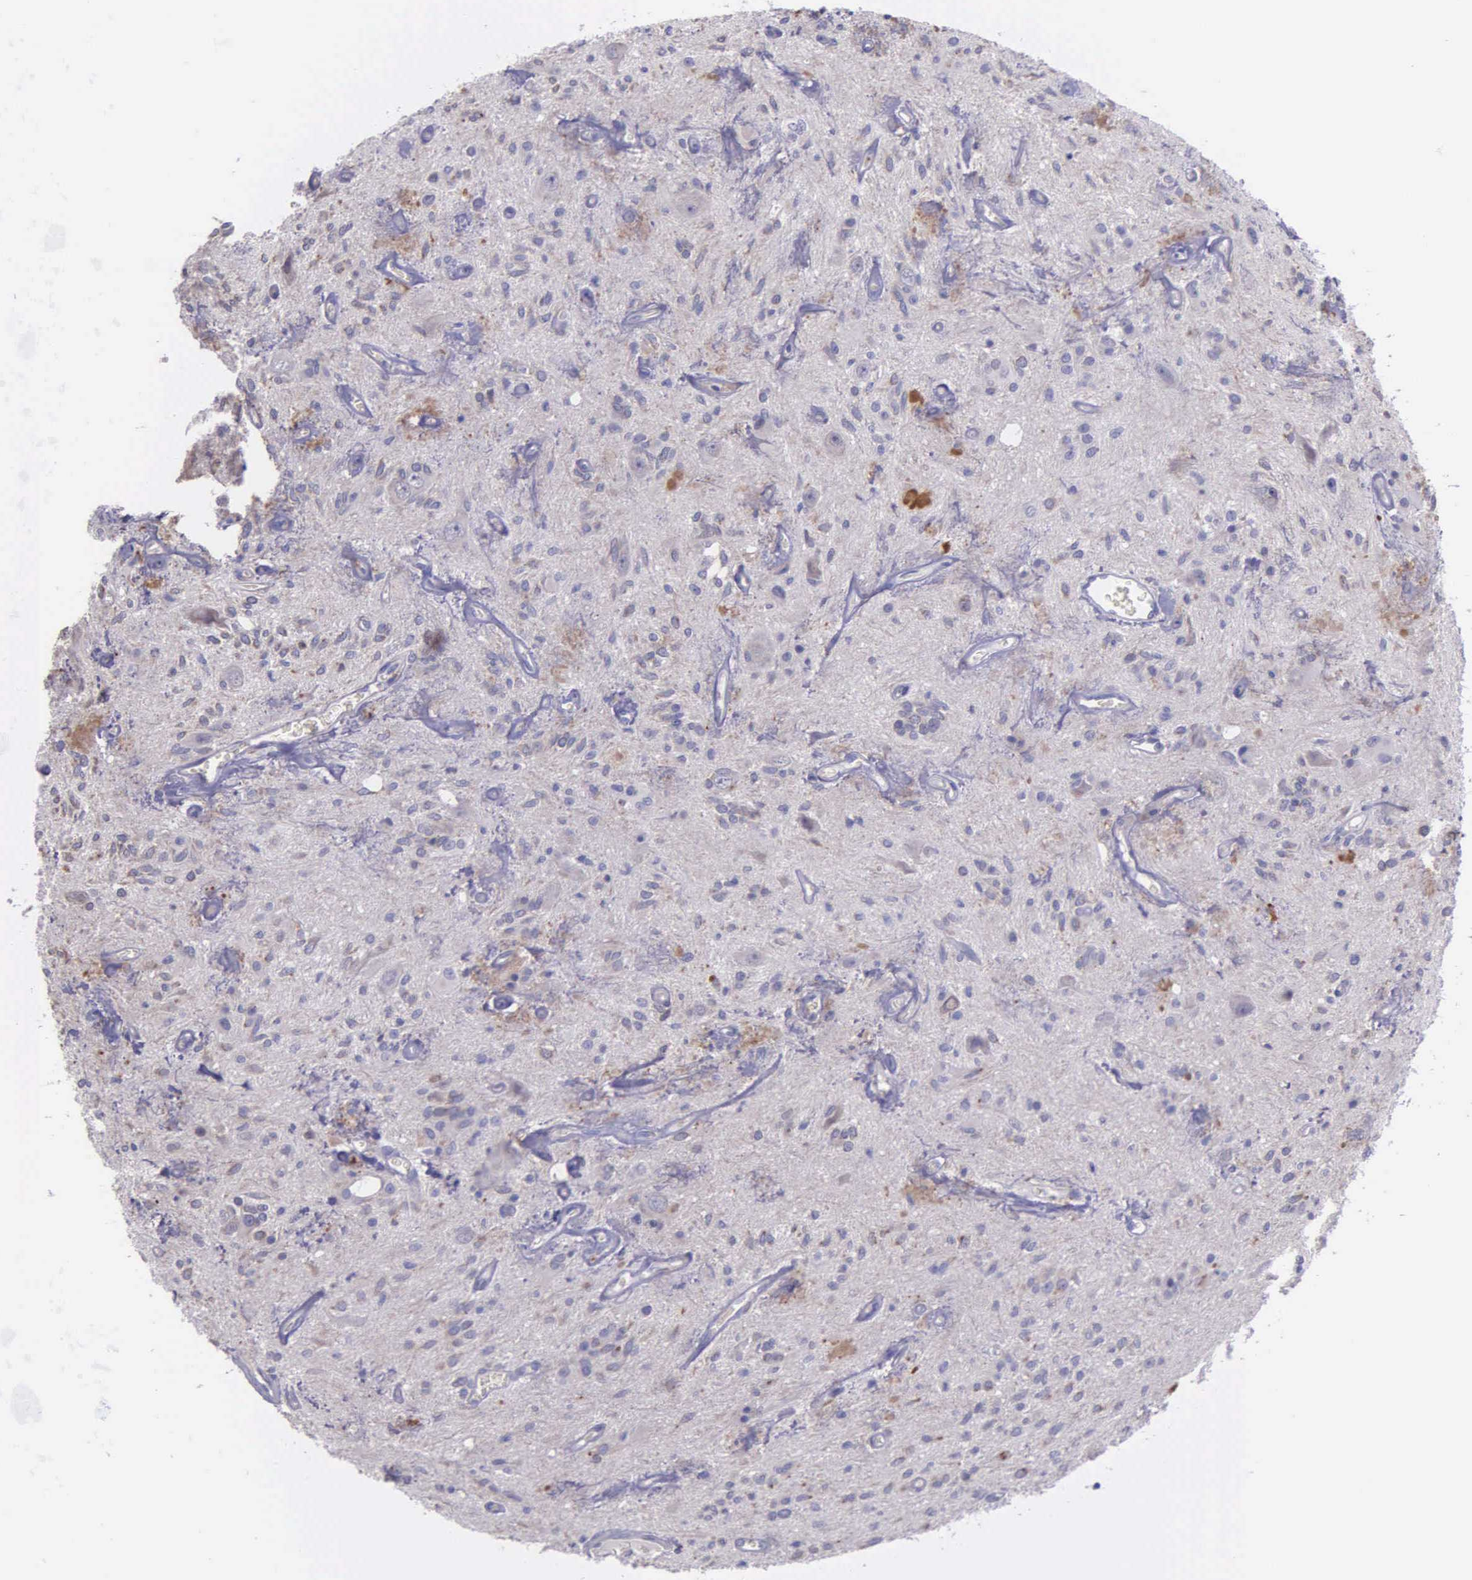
{"staining": {"intensity": "weak", "quantity": "<25%", "location": "cytoplasmic/membranous"}, "tissue": "glioma", "cell_type": "Tumor cells", "image_type": "cancer", "snomed": [{"axis": "morphology", "description": "Glioma, malignant, Low grade"}, {"axis": "topography", "description": "Brain"}], "caption": "Tumor cells show no significant staining in glioma.", "gene": "ZC3H12B", "patient": {"sex": "female", "age": 15}}